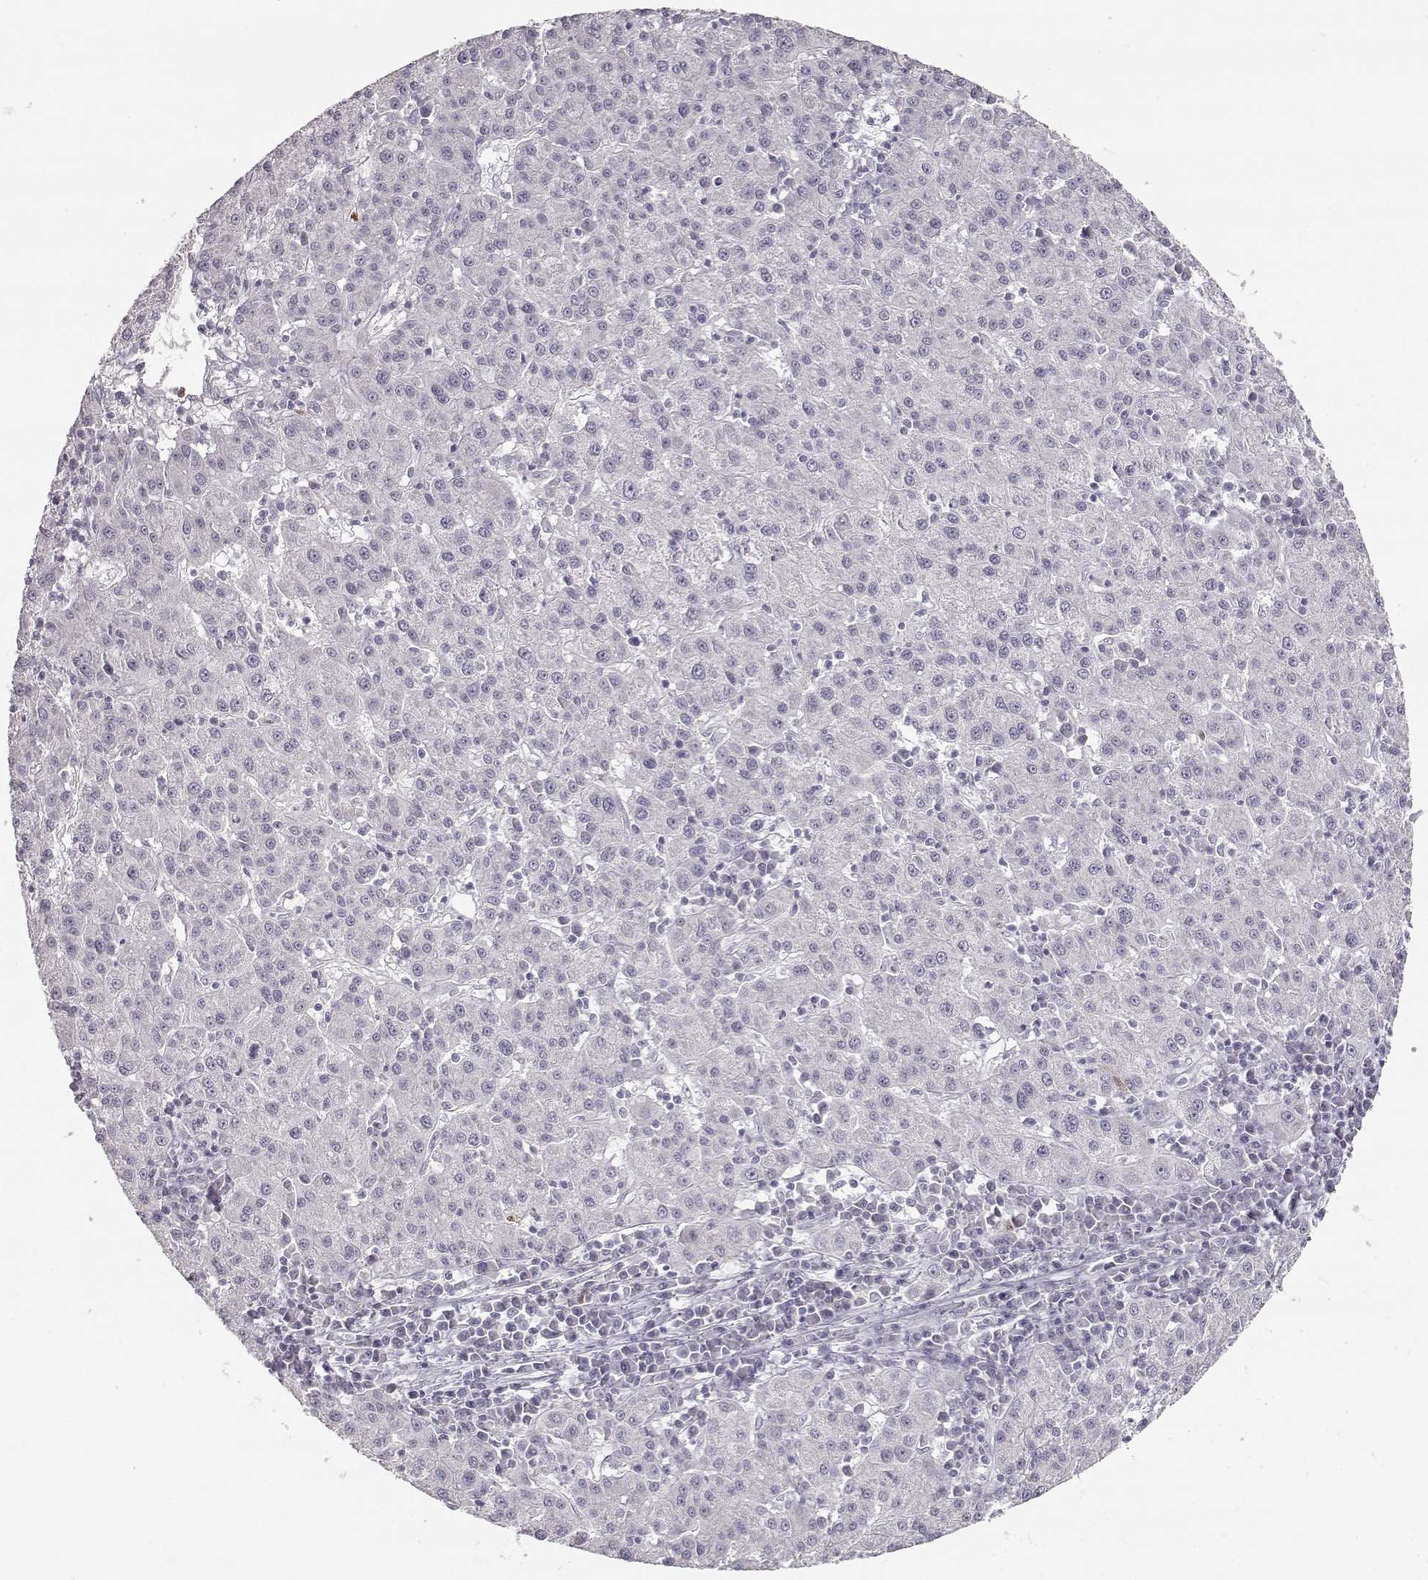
{"staining": {"intensity": "negative", "quantity": "none", "location": "none"}, "tissue": "liver cancer", "cell_type": "Tumor cells", "image_type": "cancer", "snomed": [{"axis": "morphology", "description": "Carcinoma, Hepatocellular, NOS"}, {"axis": "topography", "description": "Liver"}], "caption": "Immunohistochemical staining of human liver hepatocellular carcinoma reveals no significant positivity in tumor cells.", "gene": "S100B", "patient": {"sex": "female", "age": 60}}